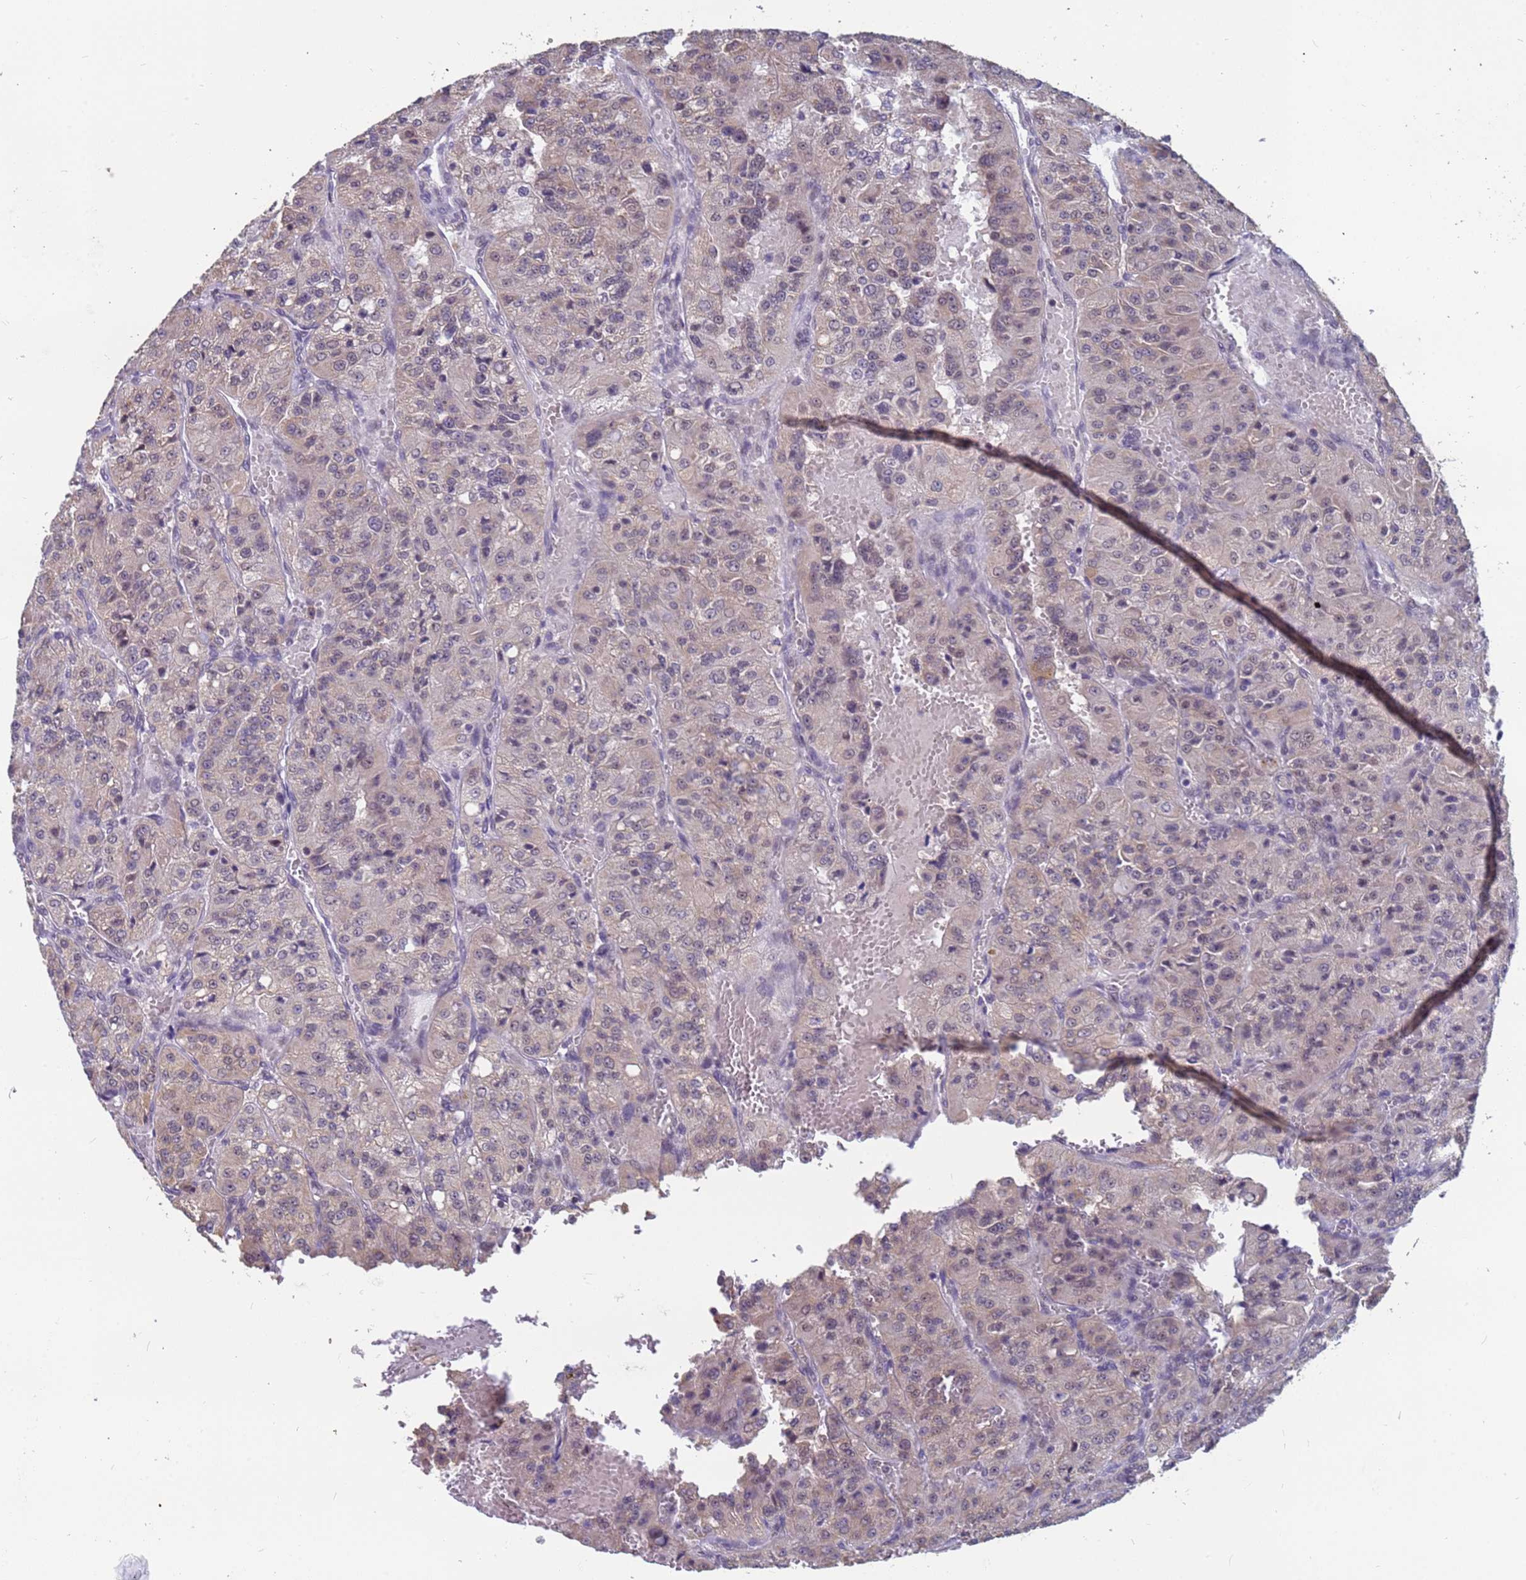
{"staining": {"intensity": "weak", "quantity": "25%-75%", "location": "cytoplasmic/membranous,nuclear"}, "tissue": "renal cancer", "cell_type": "Tumor cells", "image_type": "cancer", "snomed": [{"axis": "morphology", "description": "Adenocarcinoma, NOS"}, {"axis": "topography", "description": "Kidney"}], "caption": "Tumor cells exhibit low levels of weak cytoplasmic/membranous and nuclear positivity in approximately 25%-75% of cells in adenocarcinoma (renal).", "gene": "DENND2B", "patient": {"sex": "female", "age": 63}}